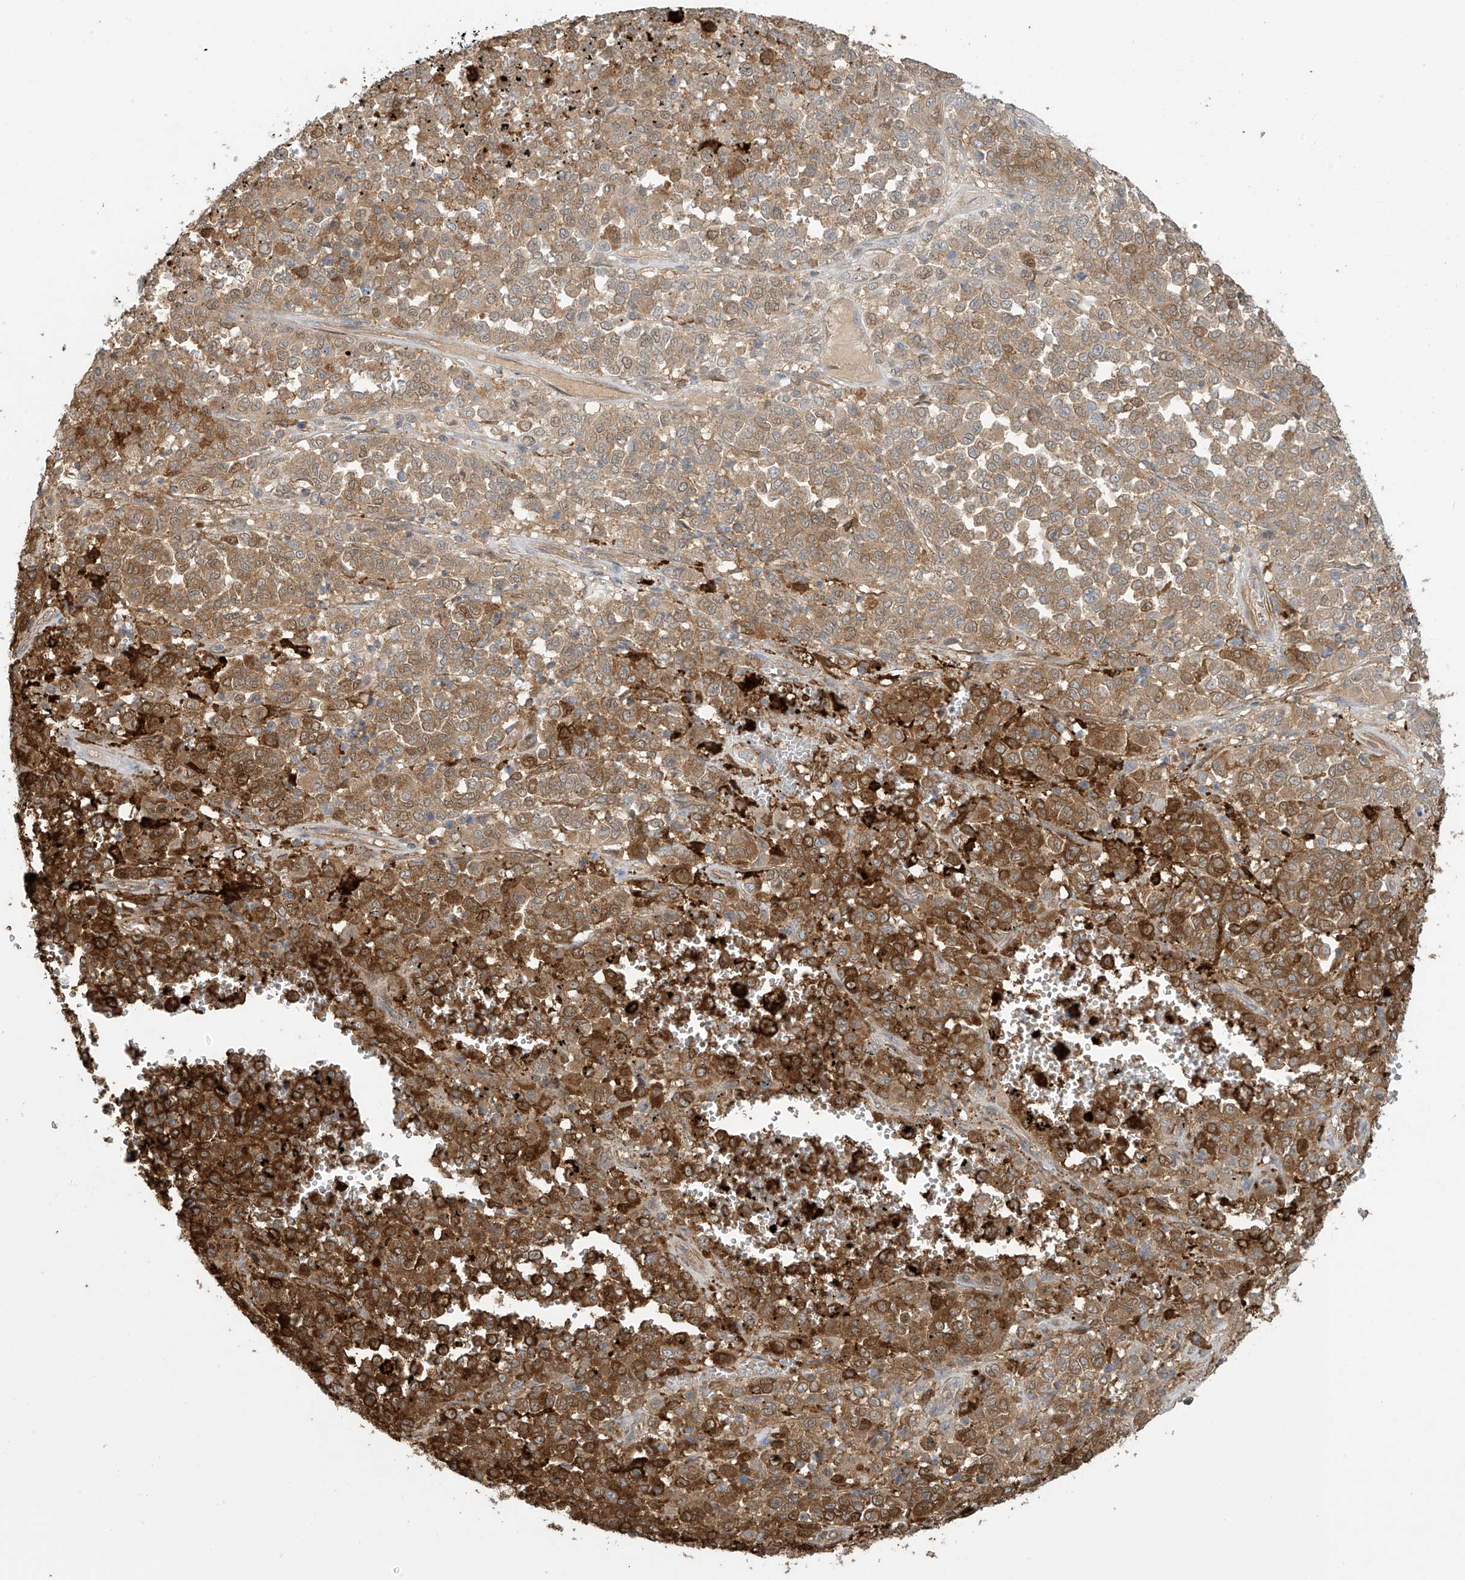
{"staining": {"intensity": "moderate", "quantity": ">75%", "location": "cytoplasmic/membranous"}, "tissue": "melanoma", "cell_type": "Tumor cells", "image_type": "cancer", "snomed": [{"axis": "morphology", "description": "Malignant melanoma, Metastatic site"}, {"axis": "topography", "description": "Pancreas"}], "caption": "There is medium levels of moderate cytoplasmic/membranous staining in tumor cells of melanoma, as demonstrated by immunohistochemical staining (brown color).", "gene": "TAGAP", "patient": {"sex": "female", "age": 30}}